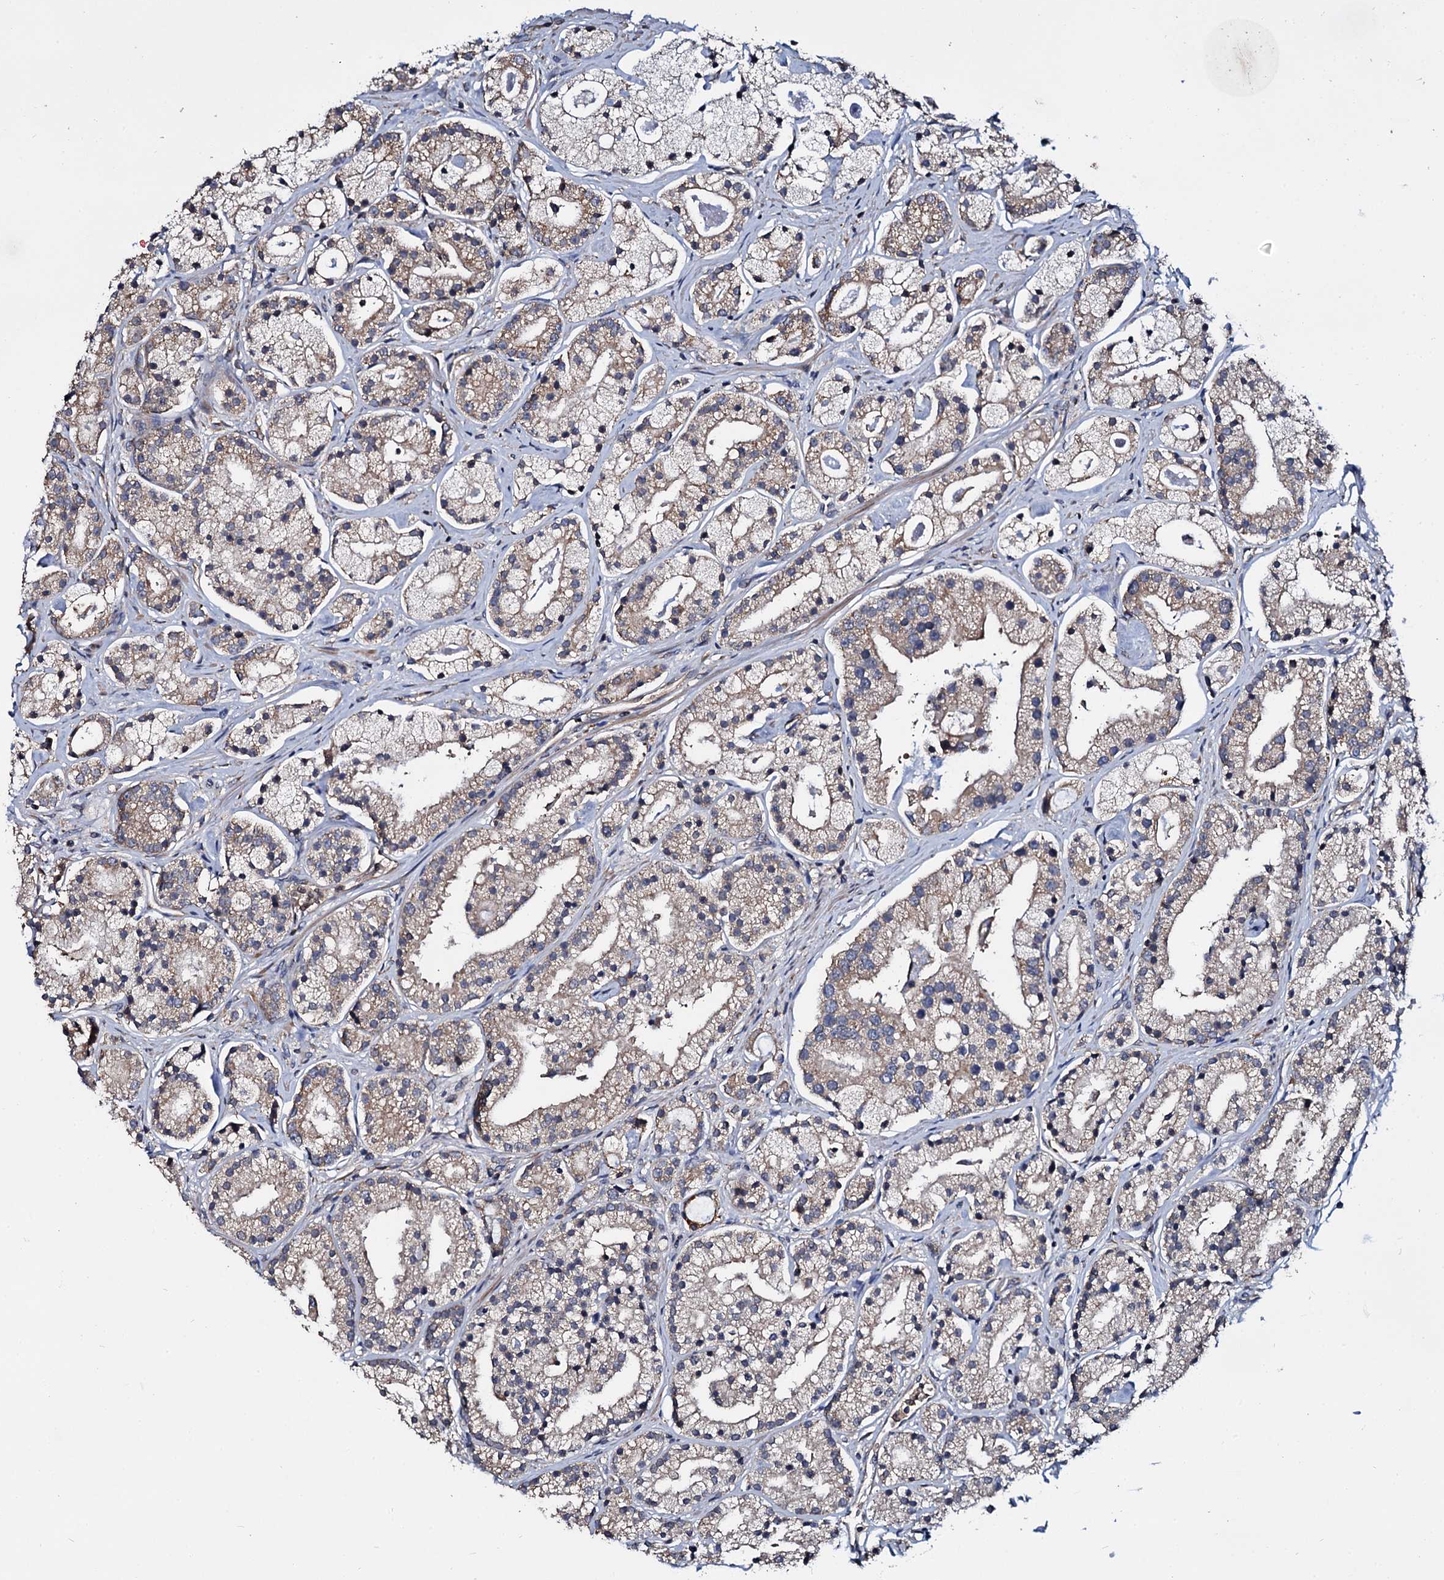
{"staining": {"intensity": "weak", "quantity": "<25%", "location": "cytoplasmic/membranous"}, "tissue": "prostate cancer", "cell_type": "Tumor cells", "image_type": "cancer", "snomed": [{"axis": "morphology", "description": "Adenocarcinoma, High grade"}, {"axis": "topography", "description": "Prostate"}], "caption": "Tumor cells show no significant protein staining in prostate cancer (high-grade adenocarcinoma).", "gene": "CEP192", "patient": {"sex": "male", "age": 69}}